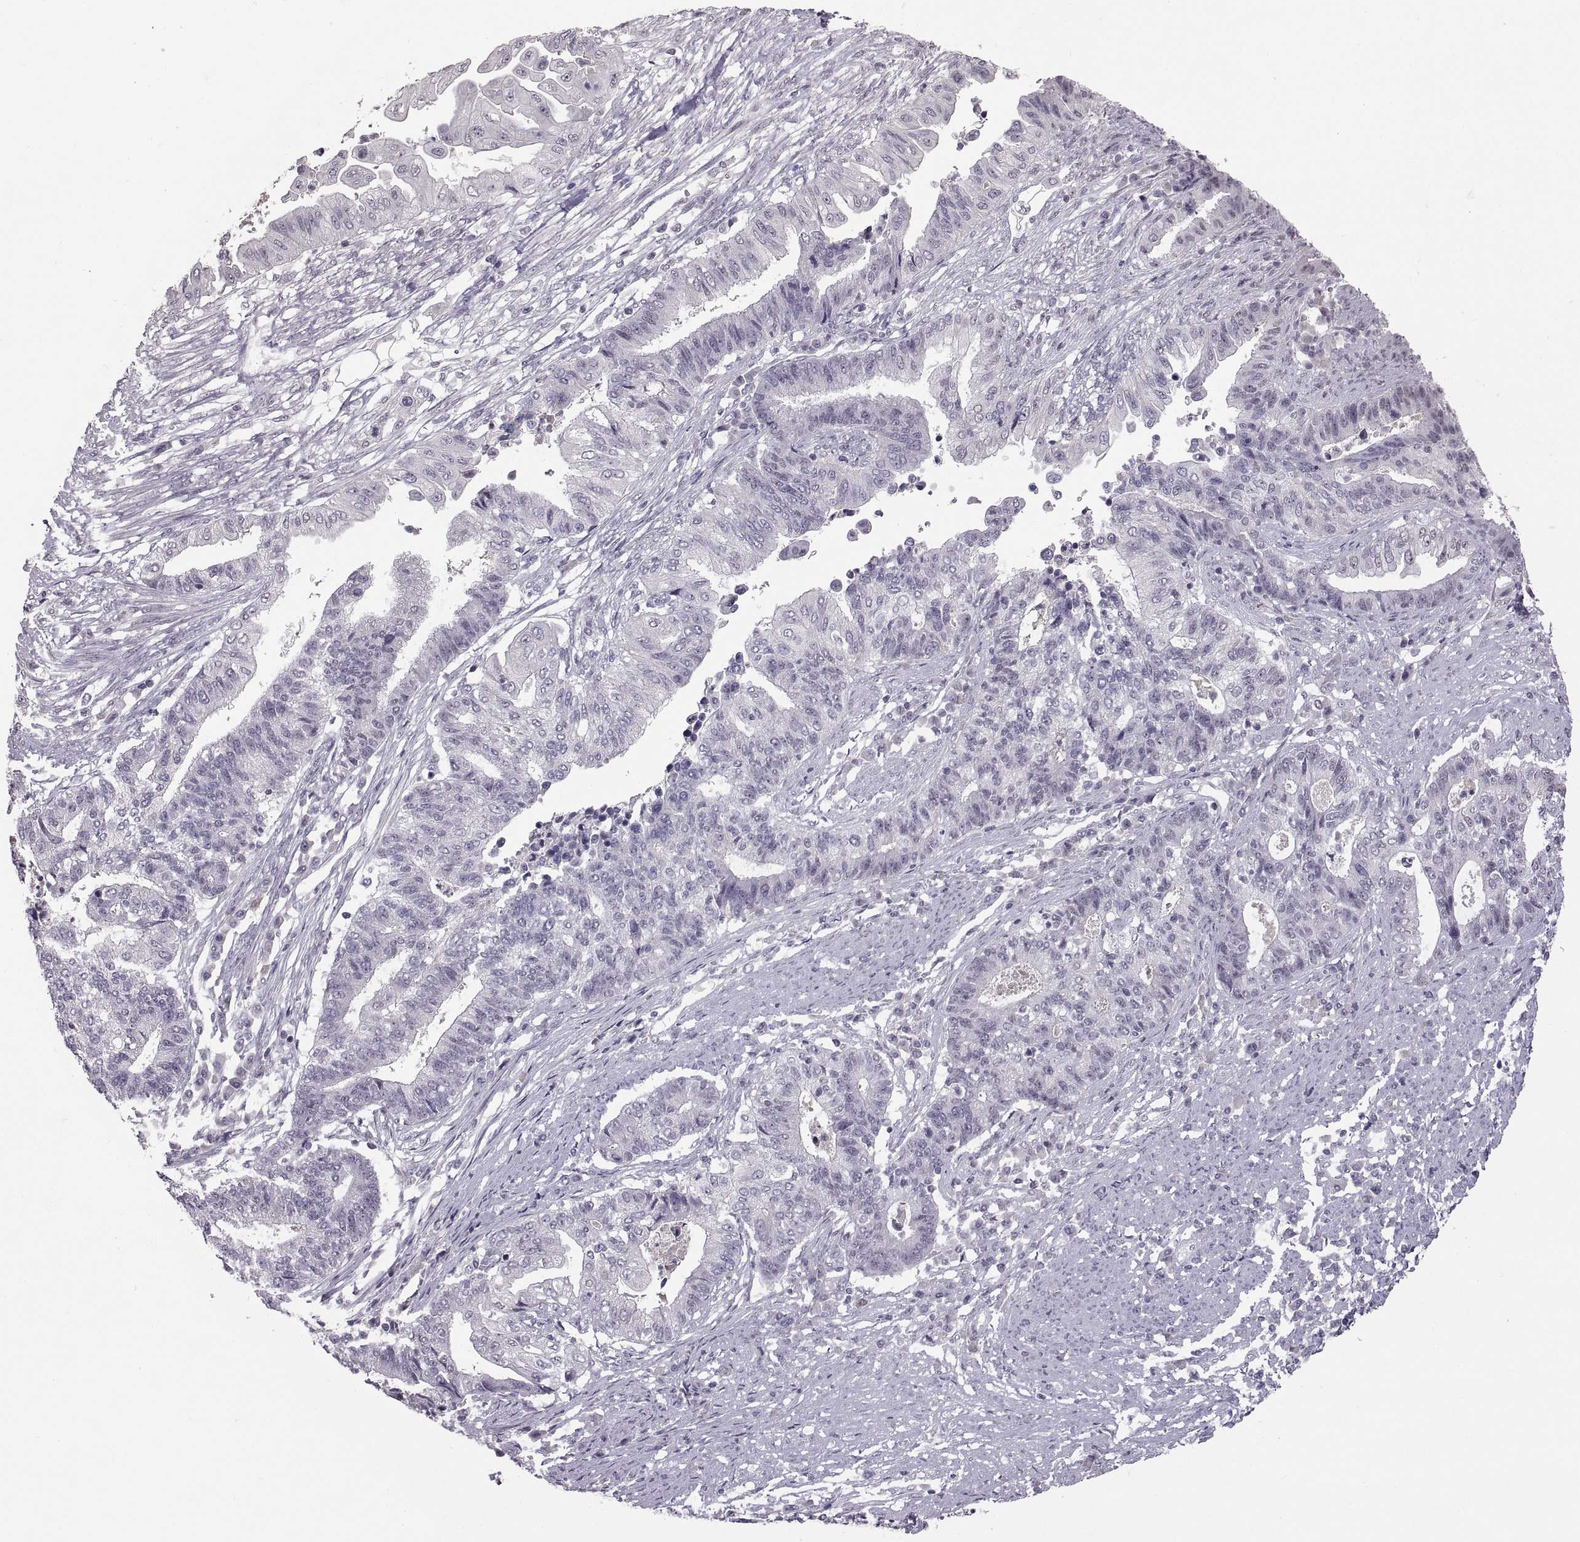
{"staining": {"intensity": "negative", "quantity": "none", "location": "none"}, "tissue": "endometrial cancer", "cell_type": "Tumor cells", "image_type": "cancer", "snomed": [{"axis": "morphology", "description": "Adenocarcinoma, NOS"}, {"axis": "topography", "description": "Uterus"}, {"axis": "topography", "description": "Endometrium"}], "caption": "An image of human endometrial cancer is negative for staining in tumor cells. (DAB immunohistochemistry (IHC), high magnification).", "gene": "NEK2", "patient": {"sex": "female", "age": 54}}